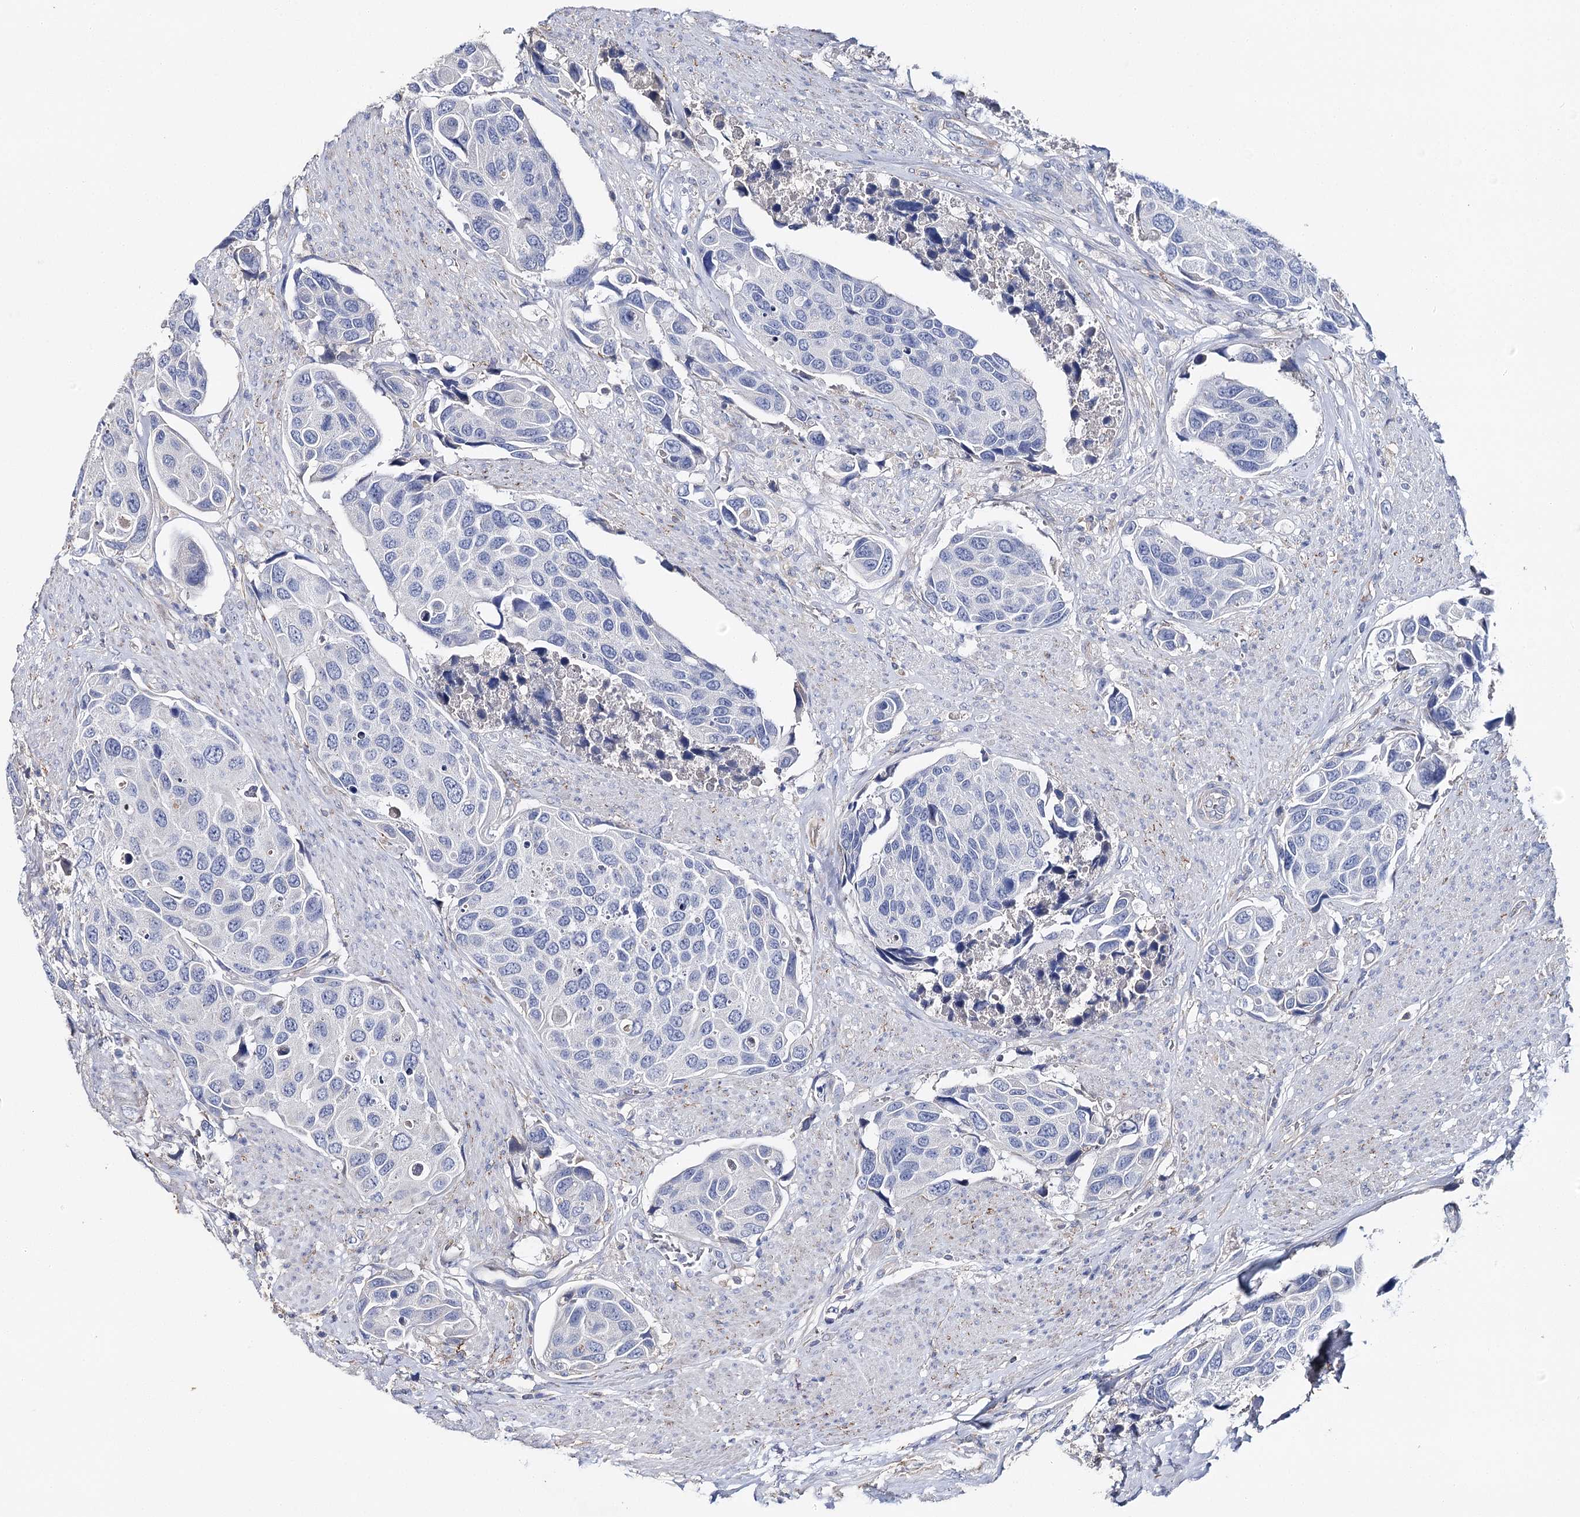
{"staining": {"intensity": "negative", "quantity": "none", "location": "none"}, "tissue": "urothelial cancer", "cell_type": "Tumor cells", "image_type": "cancer", "snomed": [{"axis": "morphology", "description": "Urothelial carcinoma, High grade"}, {"axis": "topography", "description": "Urinary bladder"}], "caption": "Urothelial cancer stained for a protein using IHC shows no staining tumor cells.", "gene": "EPYC", "patient": {"sex": "male", "age": 74}}